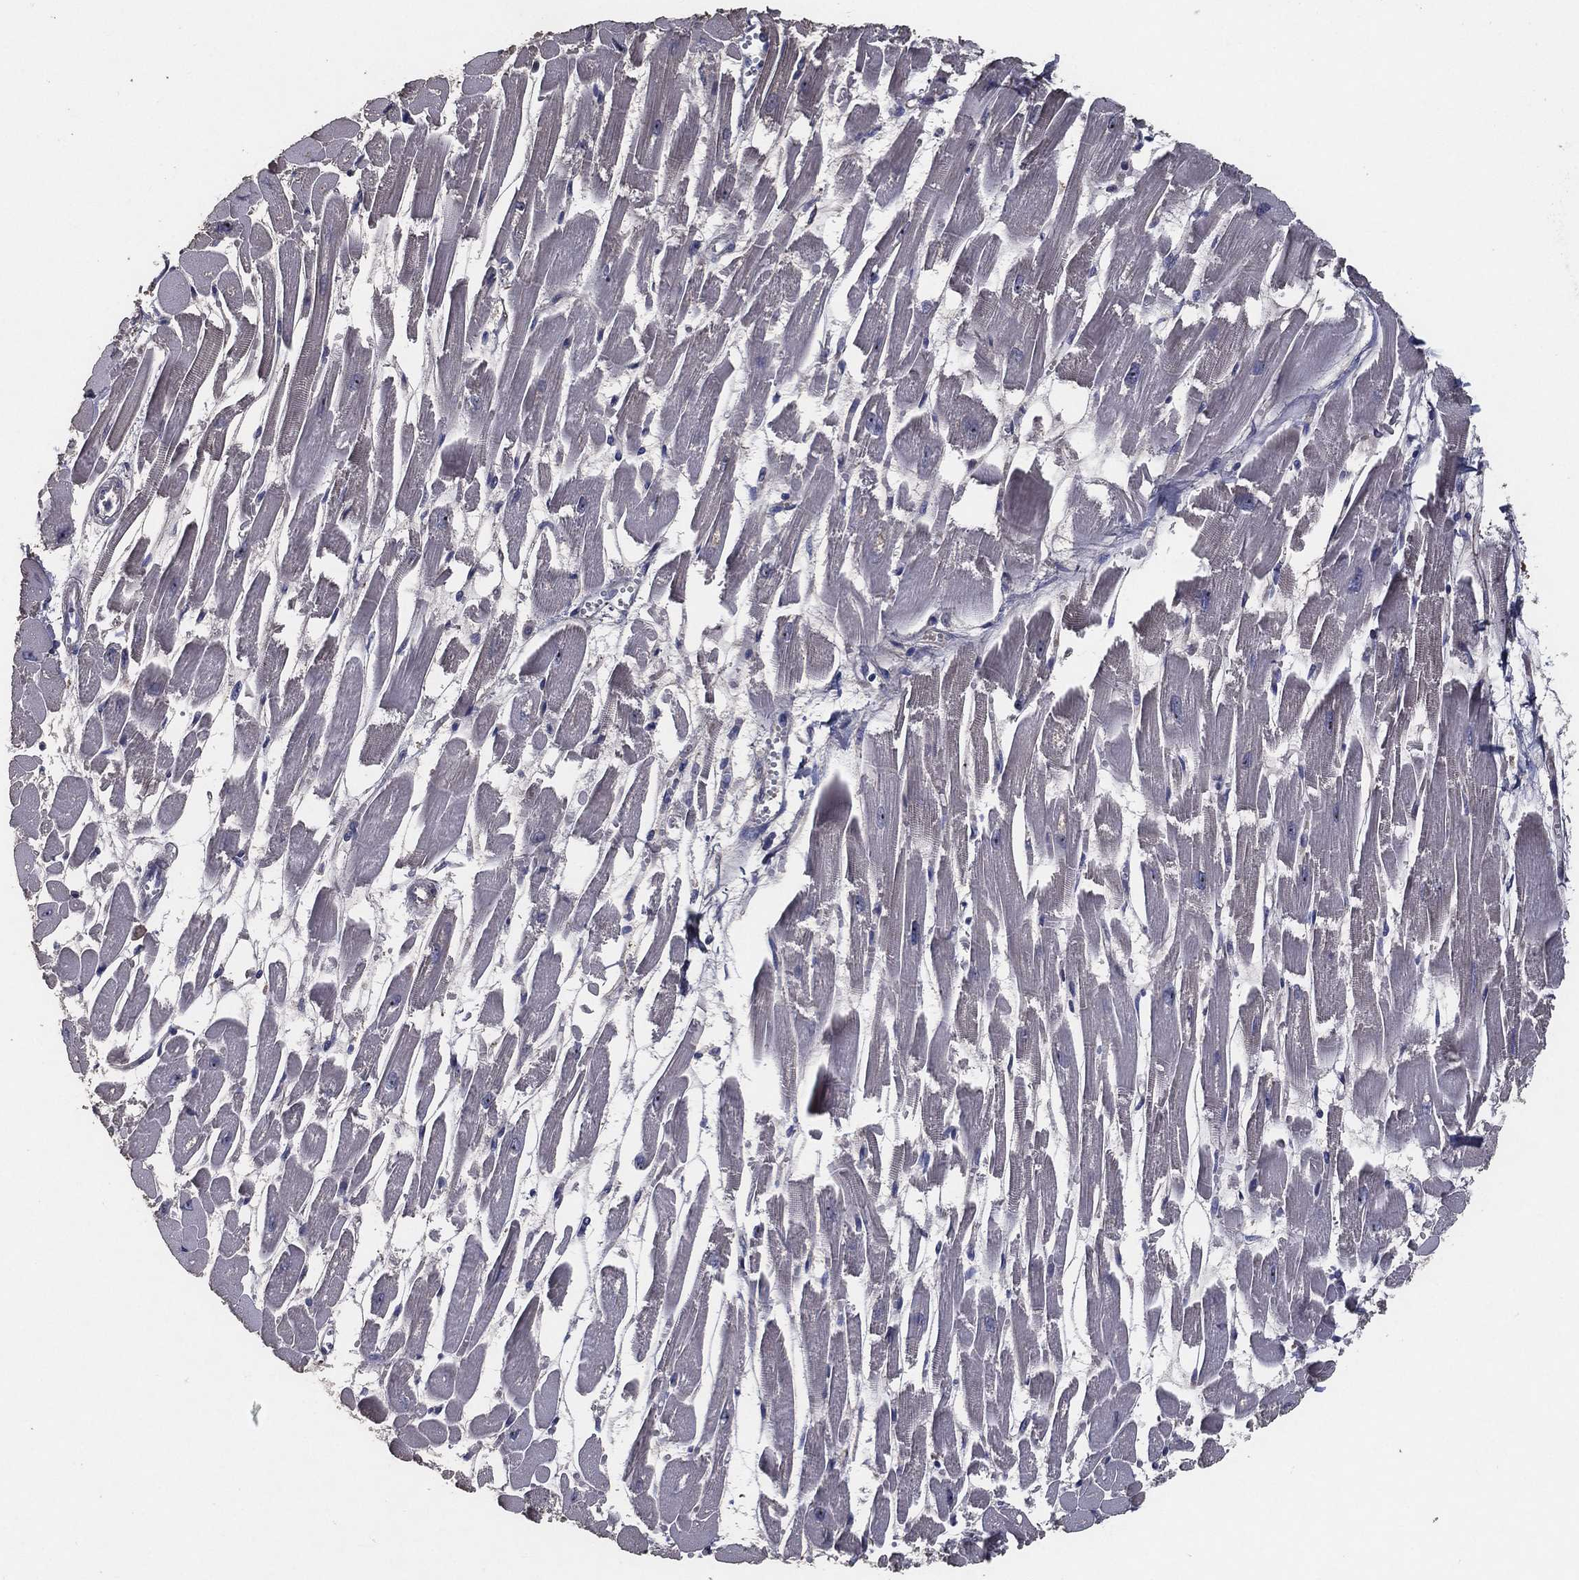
{"staining": {"intensity": "negative", "quantity": "none", "location": "none"}, "tissue": "heart muscle", "cell_type": "Cardiomyocytes", "image_type": "normal", "snomed": [{"axis": "morphology", "description": "Normal tissue, NOS"}, {"axis": "topography", "description": "Heart"}], "caption": "Immunohistochemical staining of unremarkable human heart muscle shows no significant staining in cardiomyocytes.", "gene": "EFNA1", "patient": {"sex": "female", "age": 52}}